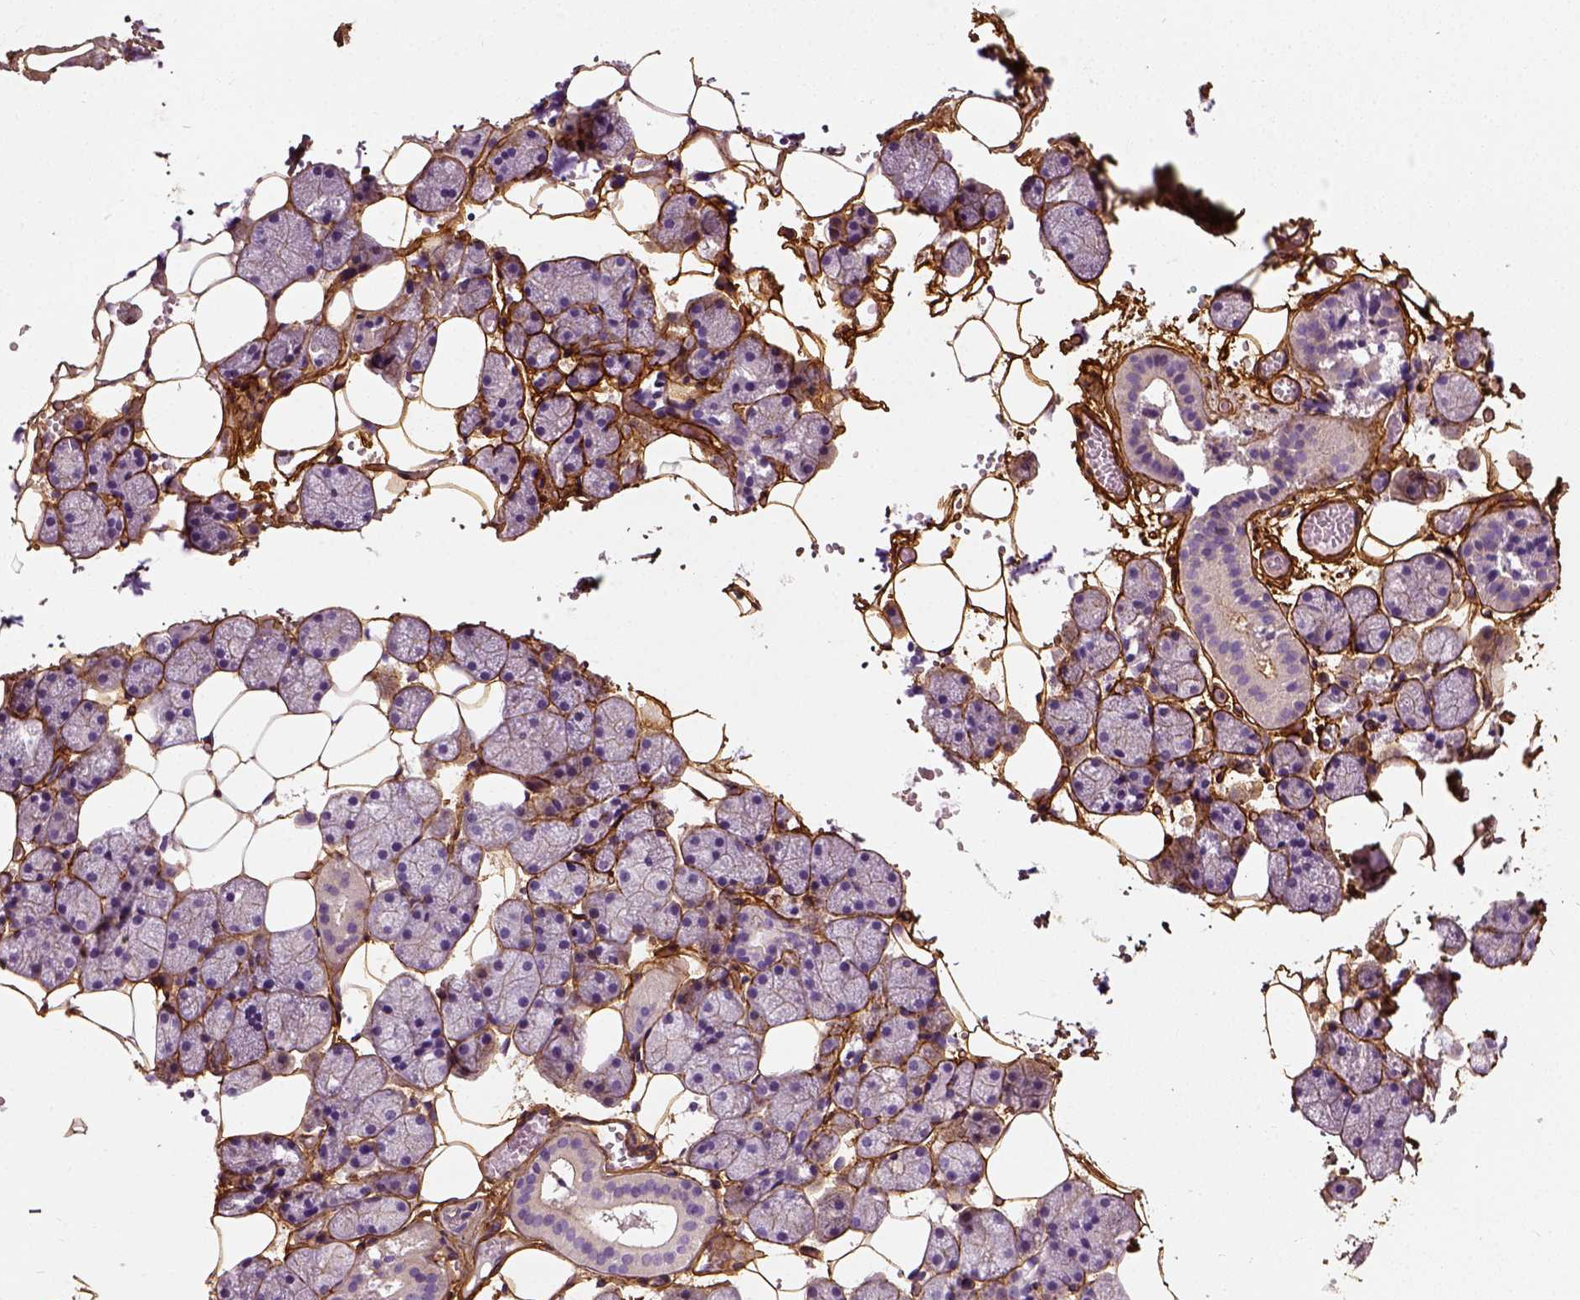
{"staining": {"intensity": "negative", "quantity": "none", "location": "none"}, "tissue": "salivary gland", "cell_type": "Glandular cells", "image_type": "normal", "snomed": [{"axis": "morphology", "description": "Normal tissue, NOS"}, {"axis": "topography", "description": "Salivary gland"}], "caption": "This is an immunohistochemistry (IHC) image of normal human salivary gland. There is no staining in glandular cells.", "gene": "COL6A2", "patient": {"sex": "male", "age": 38}}